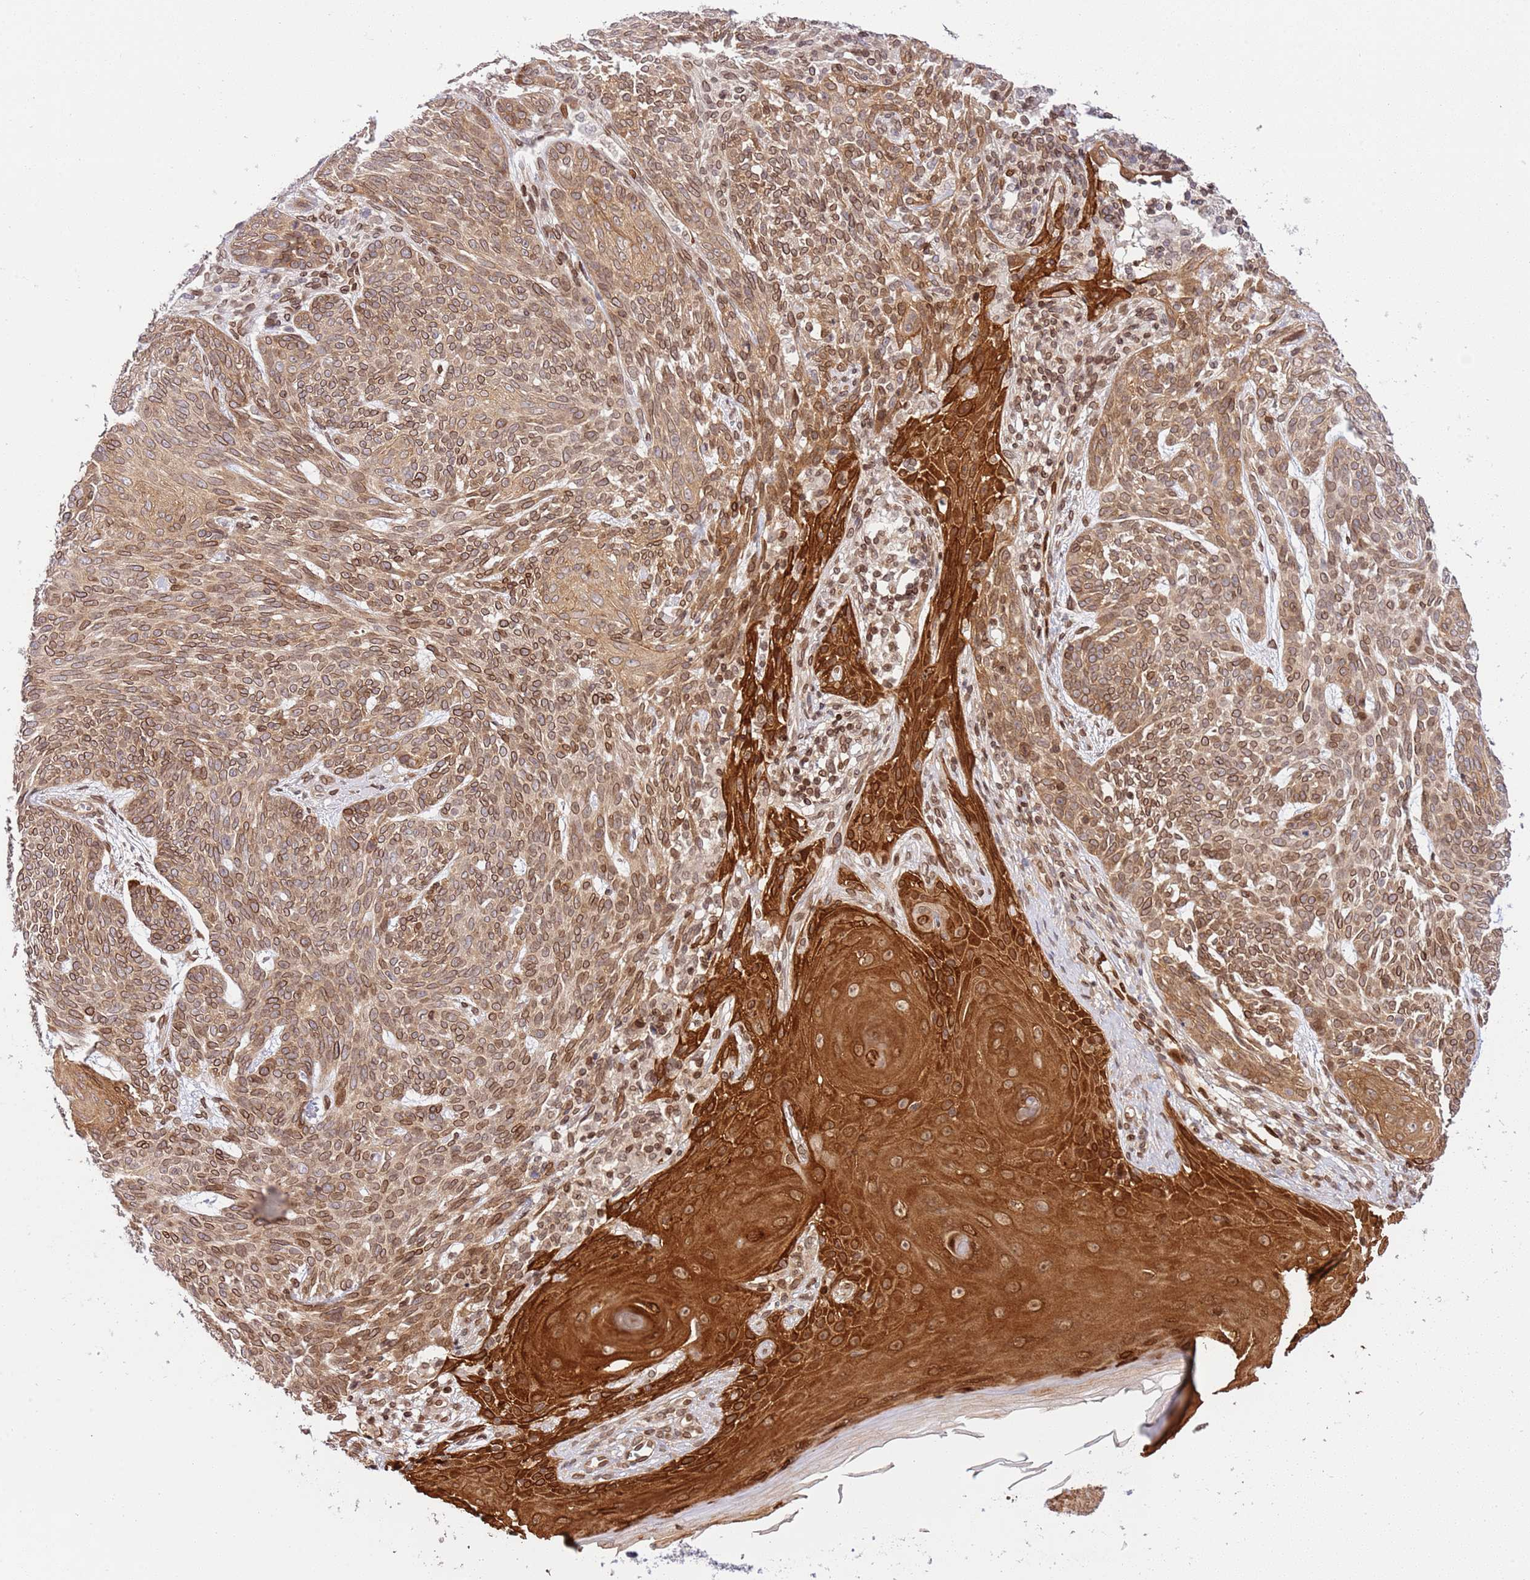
{"staining": {"intensity": "moderate", "quantity": ">75%", "location": "cytoplasmic/membranous,nuclear"}, "tissue": "skin cancer", "cell_type": "Tumor cells", "image_type": "cancer", "snomed": [{"axis": "morphology", "description": "Basal cell carcinoma"}, {"axis": "topography", "description": "Skin"}], "caption": "An image showing moderate cytoplasmic/membranous and nuclear positivity in about >75% of tumor cells in basal cell carcinoma (skin), as visualized by brown immunohistochemical staining.", "gene": "TRIM37", "patient": {"sex": "female", "age": 86}}